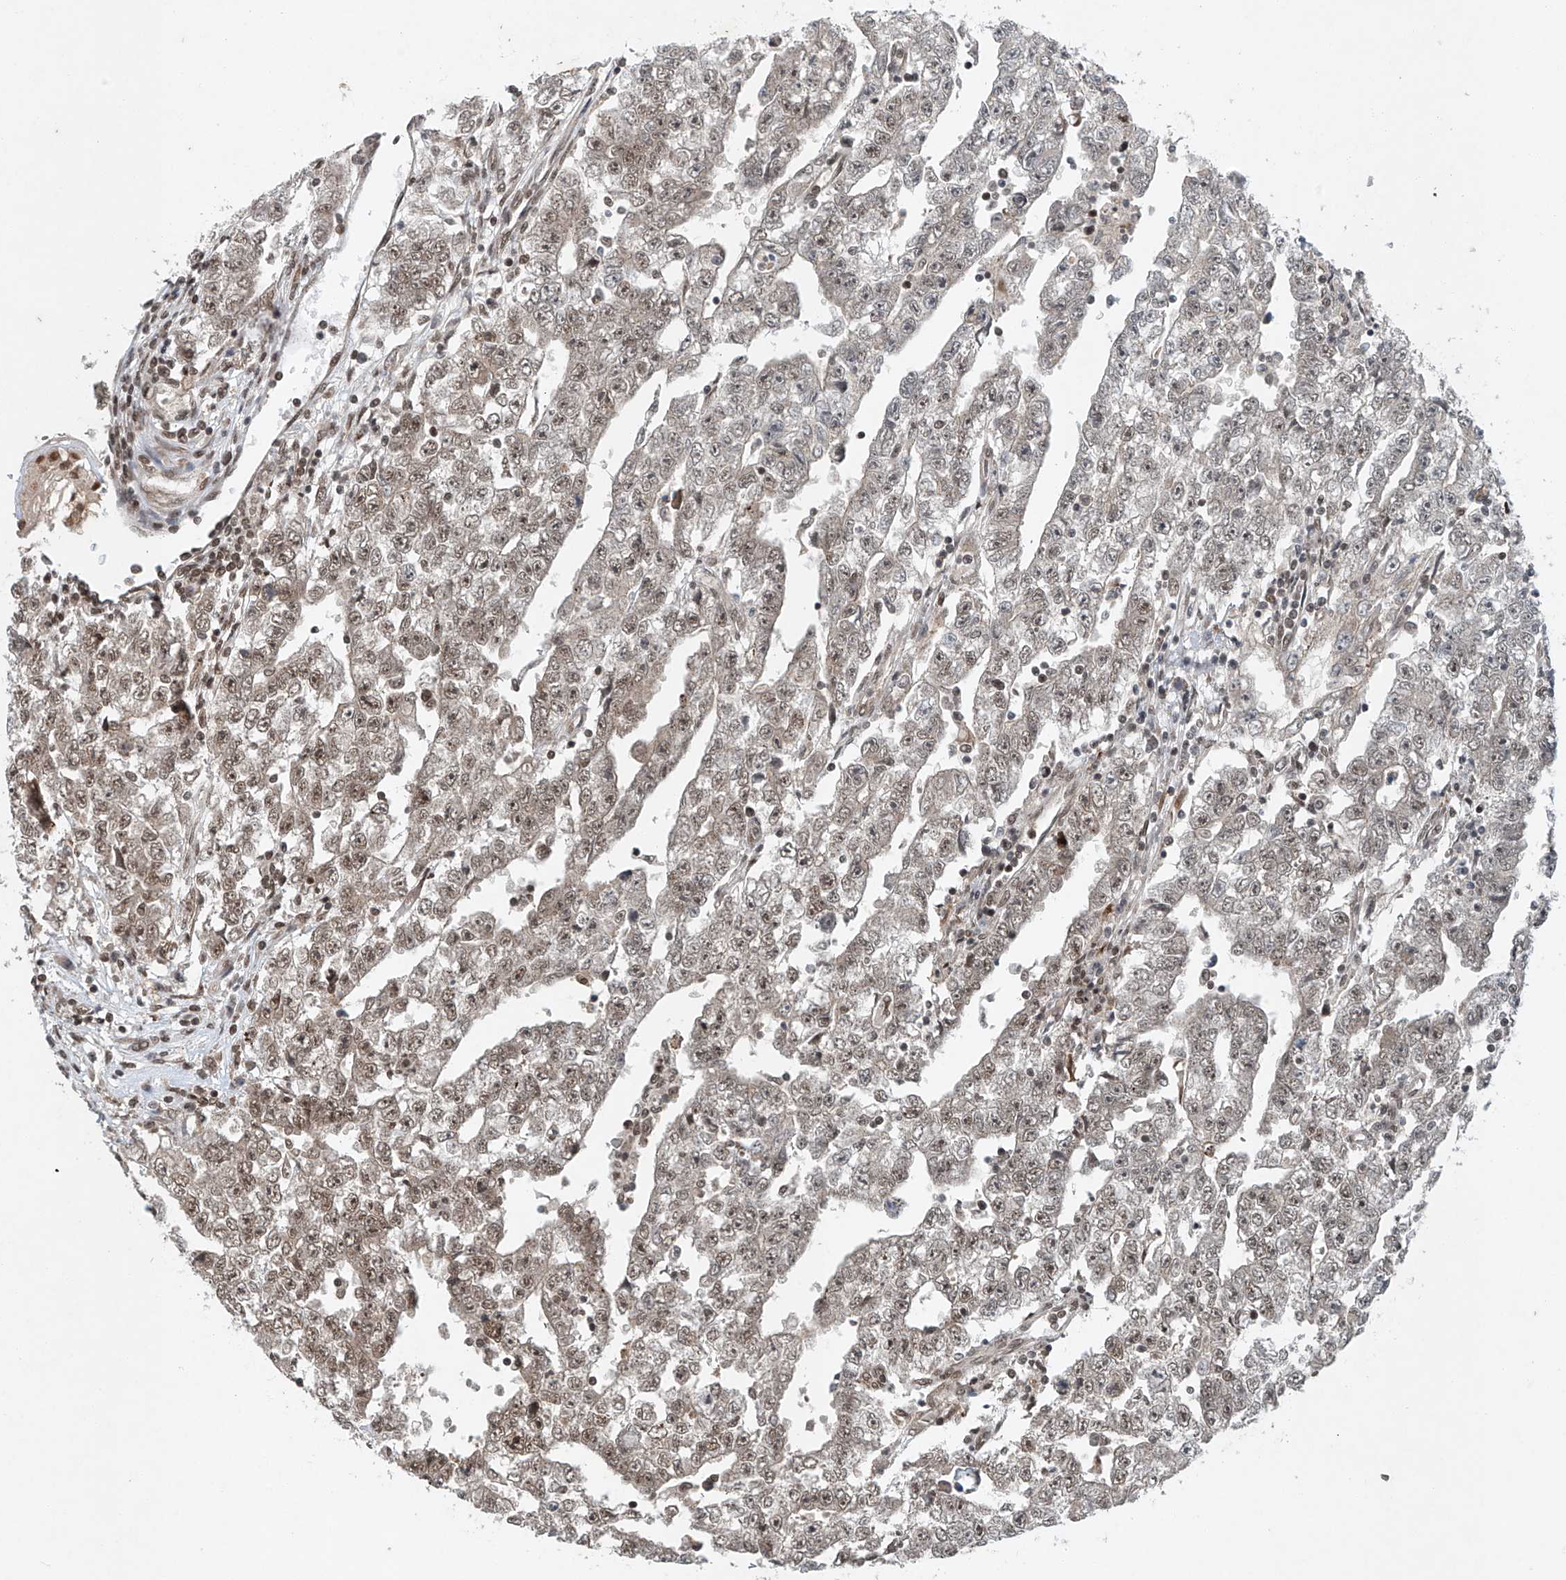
{"staining": {"intensity": "weak", "quantity": "25%-75%", "location": "nuclear"}, "tissue": "testis cancer", "cell_type": "Tumor cells", "image_type": "cancer", "snomed": [{"axis": "morphology", "description": "Carcinoma, Embryonal, NOS"}, {"axis": "topography", "description": "Testis"}], "caption": "Protein staining exhibits weak nuclear staining in approximately 25%-75% of tumor cells in testis cancer (embryonal carcinoma).", "gene": "TAF8", "patient": {"sex": "male", "age": 25}}